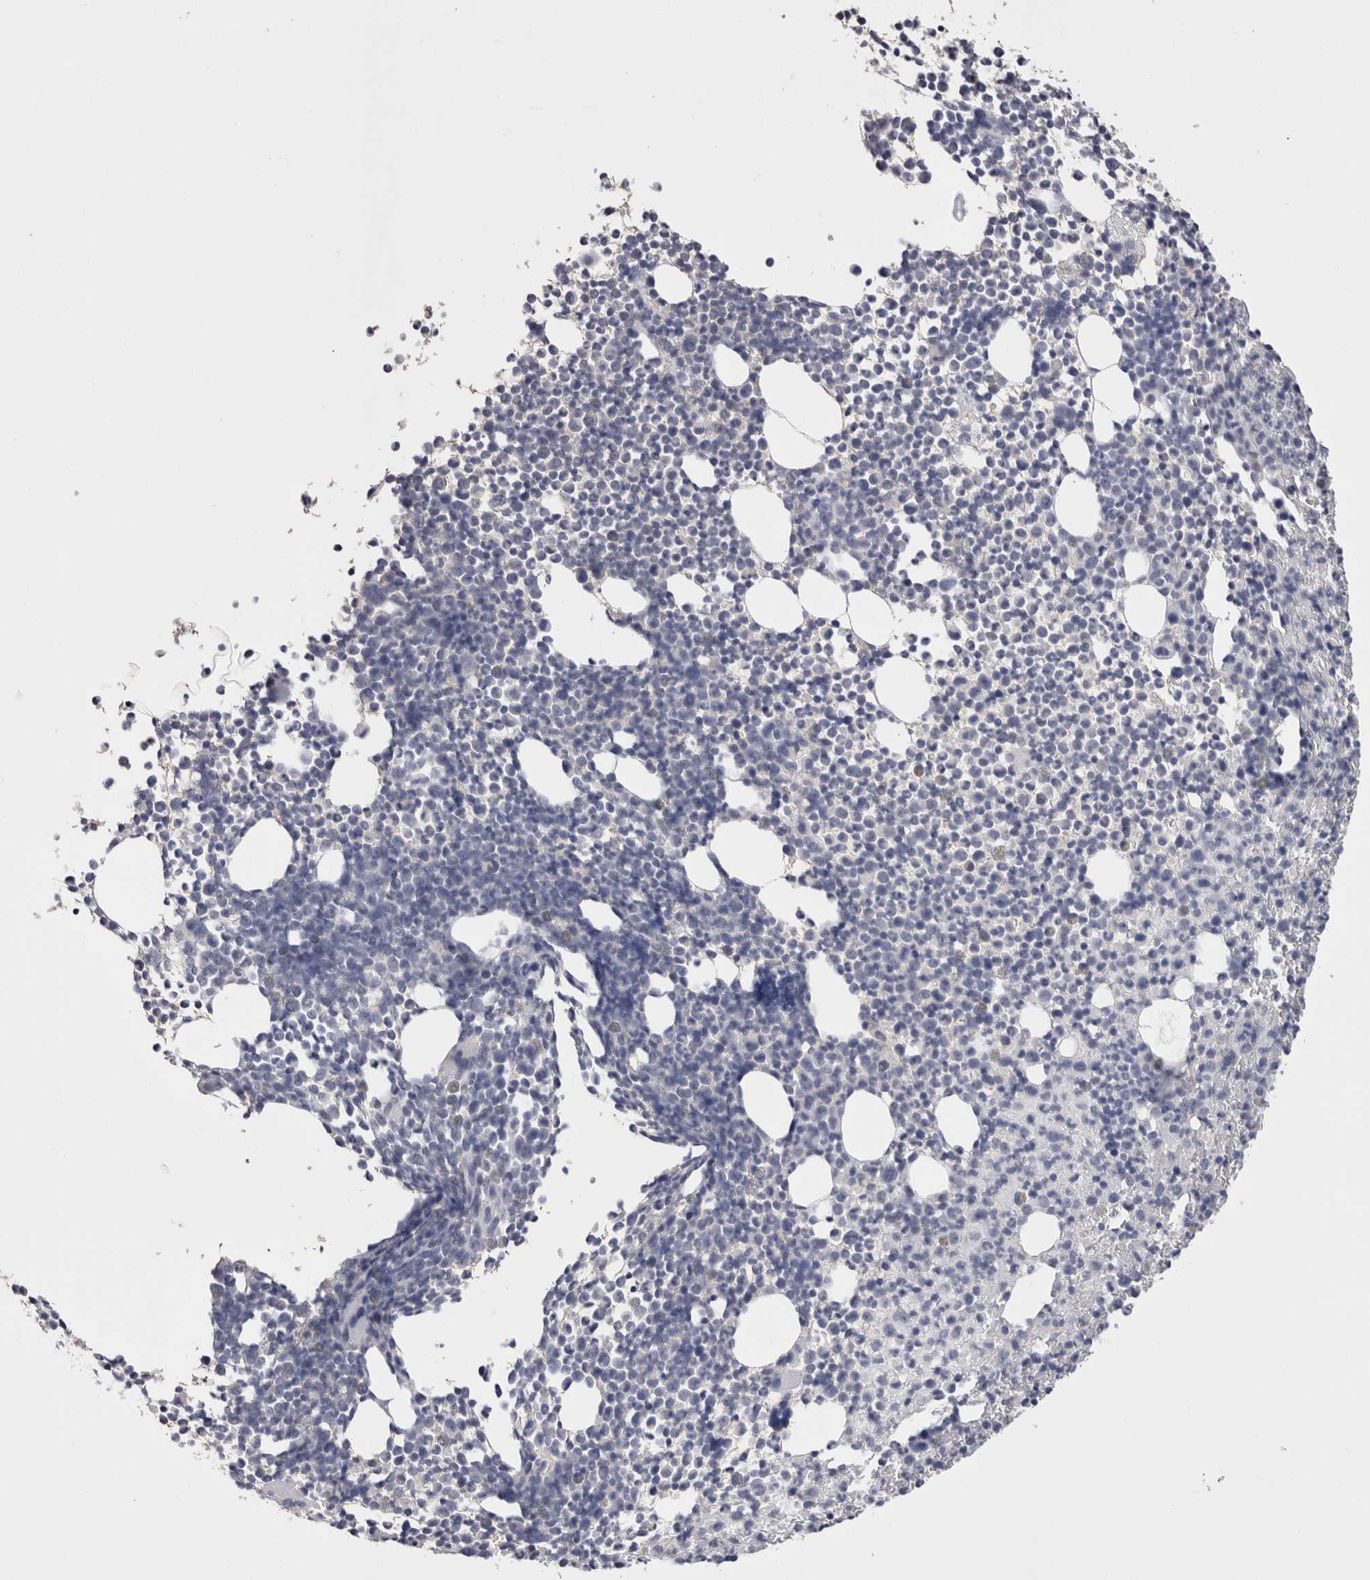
{"staining": {"intensity": "negative", "quantity": "none", "location": "none"}, "tissue": "bone marrow", "cell_type": "Hematopoietic cells", "image_type": "normal", "snomed": [{"axis": "morphology", "description": "Normal tissue, NOS"}, {"axis": "morphology", "description": "Inflammation, NOS"}, {"axis": "topography", "description": "Bone marrow"}], "caption": "This photomicrograph is of normal bone marrow stained with immunohistochemistry to label a protein in brown with the nuclei are counter-stained blue. There is no staining in hematopoietic cells.", "gene": "CDHR5", "patient": {"sex": "male", "age": 34}}